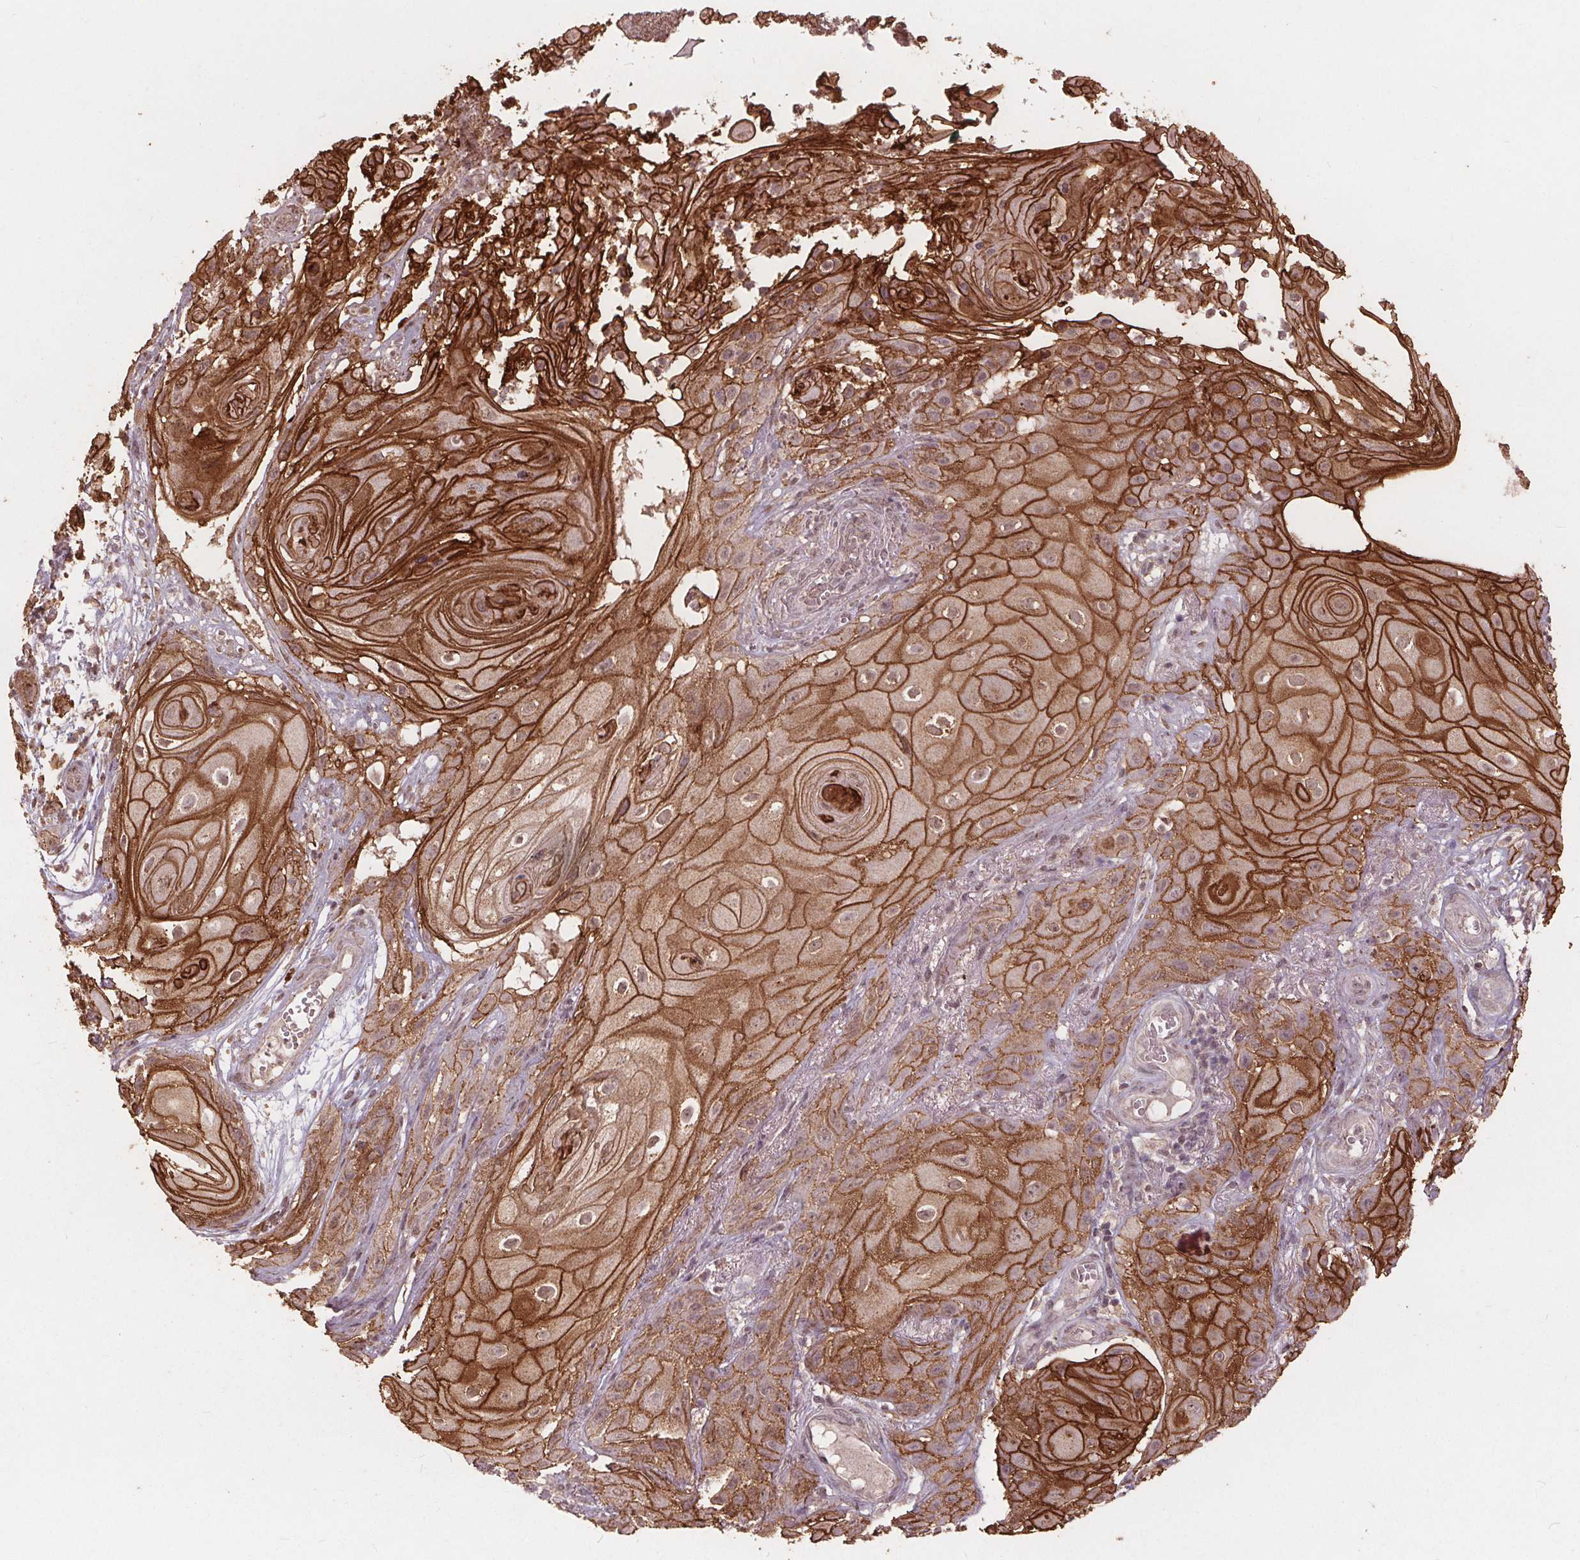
{"staining": {"intensity": "moderate", "quantity": ">75%", "location": "cytoplasmic/membranous"}, "tissue": "skin cancer", "cell_type": "Tumor cells", "image_type": "cancer", "snomed": [{"axis": "morphology", "description": "Squamous cell carcinoma, NOS"}, {"axis": "topography", "description": "Skin"}], "caption": "Immunohistochemistry (IHC) of human skin cancer reveals medium levels of moderate cytoplasmic/membranous staining in approximately >75% of tumor cells.", "gene": "DSG3", "patient": {"sex": "male", "age": 62}}